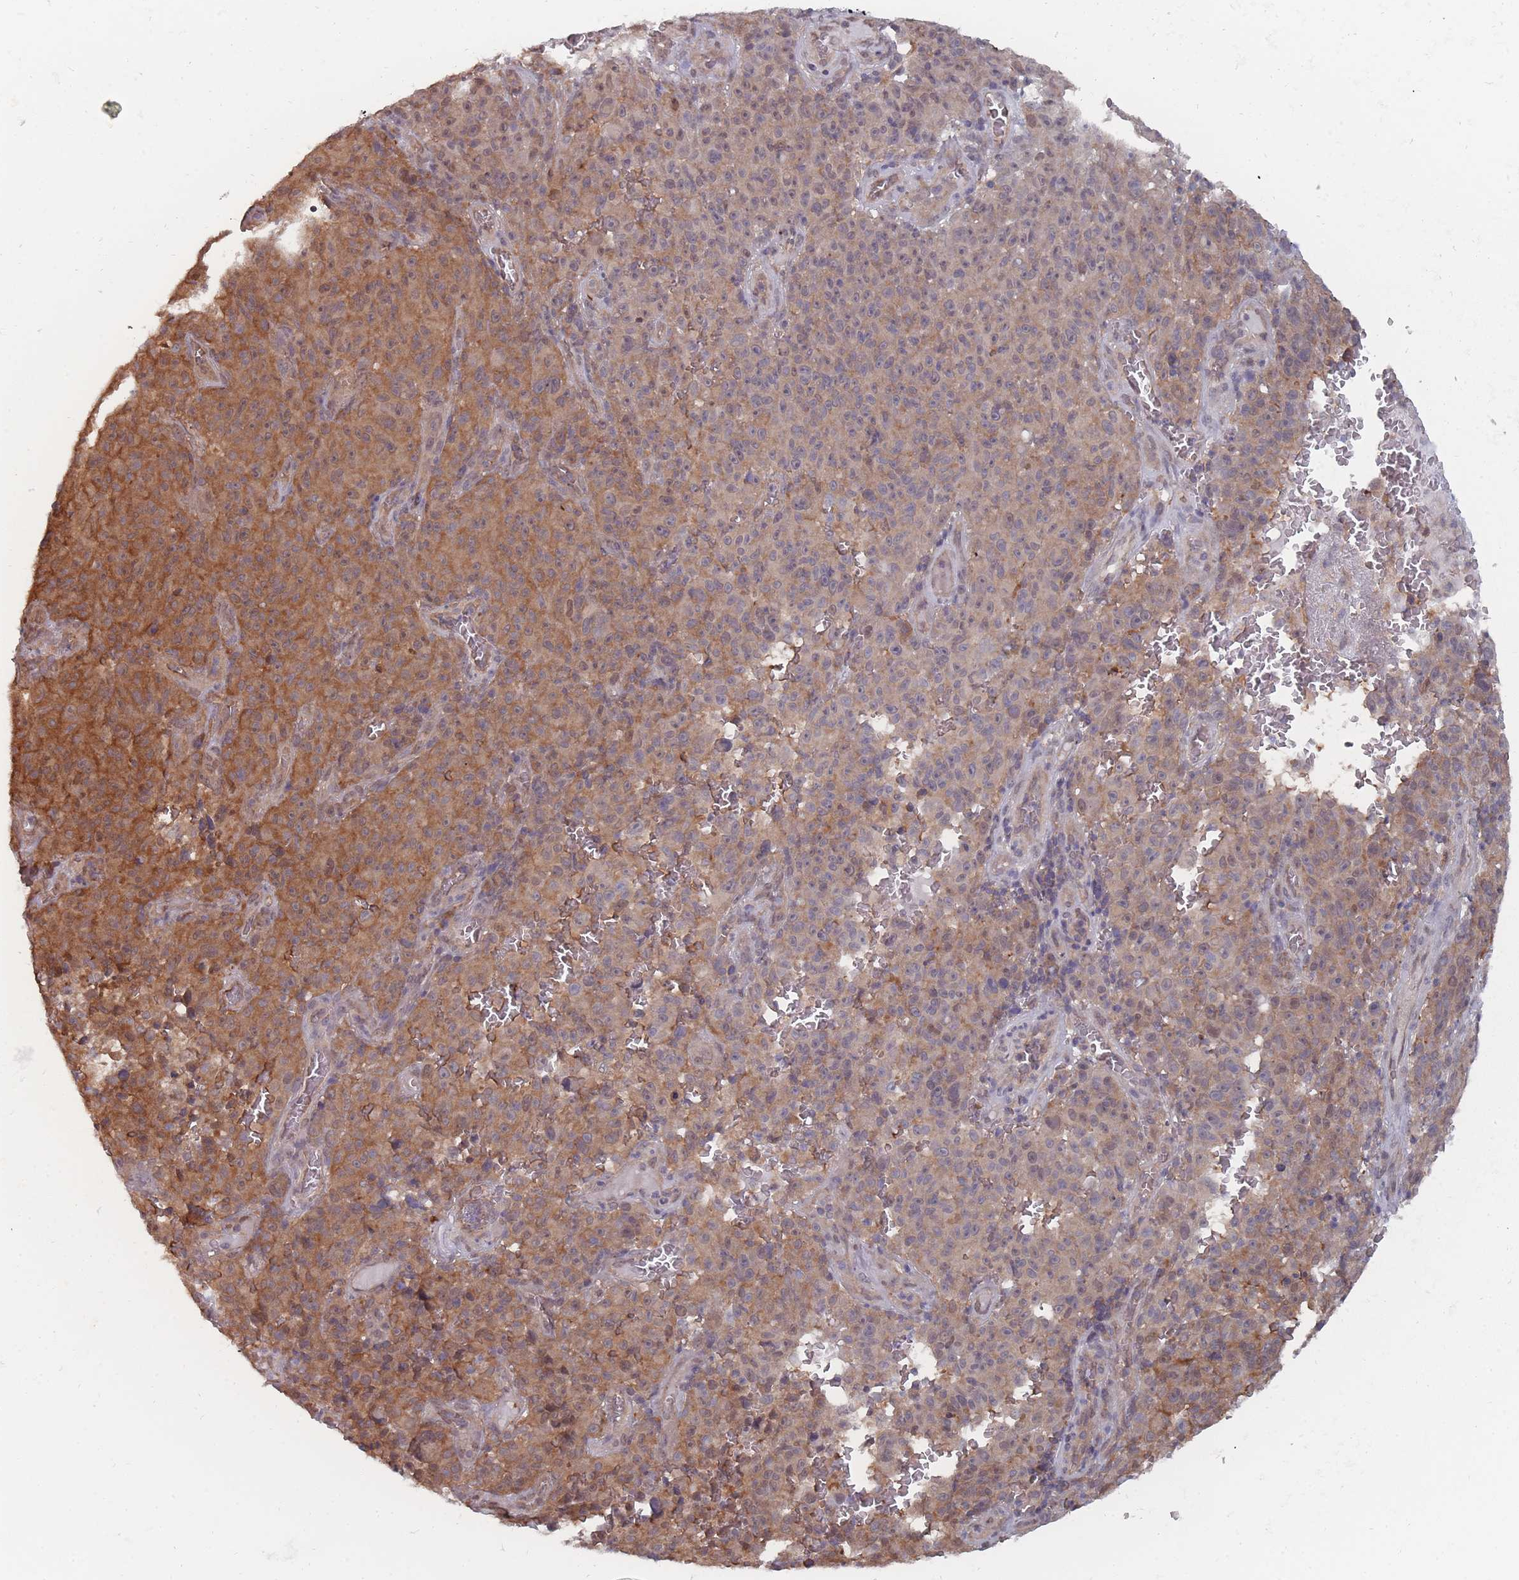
{"staining": {"intensity": "moderate", "quantity": ">75%", "location": "cytoplasmic/membranous,nuclear"}, "tissue": "melanoma", "cell_type": "Tumor cells", "image_type": "cancer", "snomed": [{"axis": "morphology", "description": "Malignant melanoma, NOS"}, {"axis": "topography", "description": "Skin"}], "caption": "Melanoma was stained to show a protein in brown. There is medium levels of moderate cytoplasmic/membranous and nuclear staining in approximately >75% of tumor cells.", "gene": "NKD1", "patient": {"sex": "female", "age": 82}}